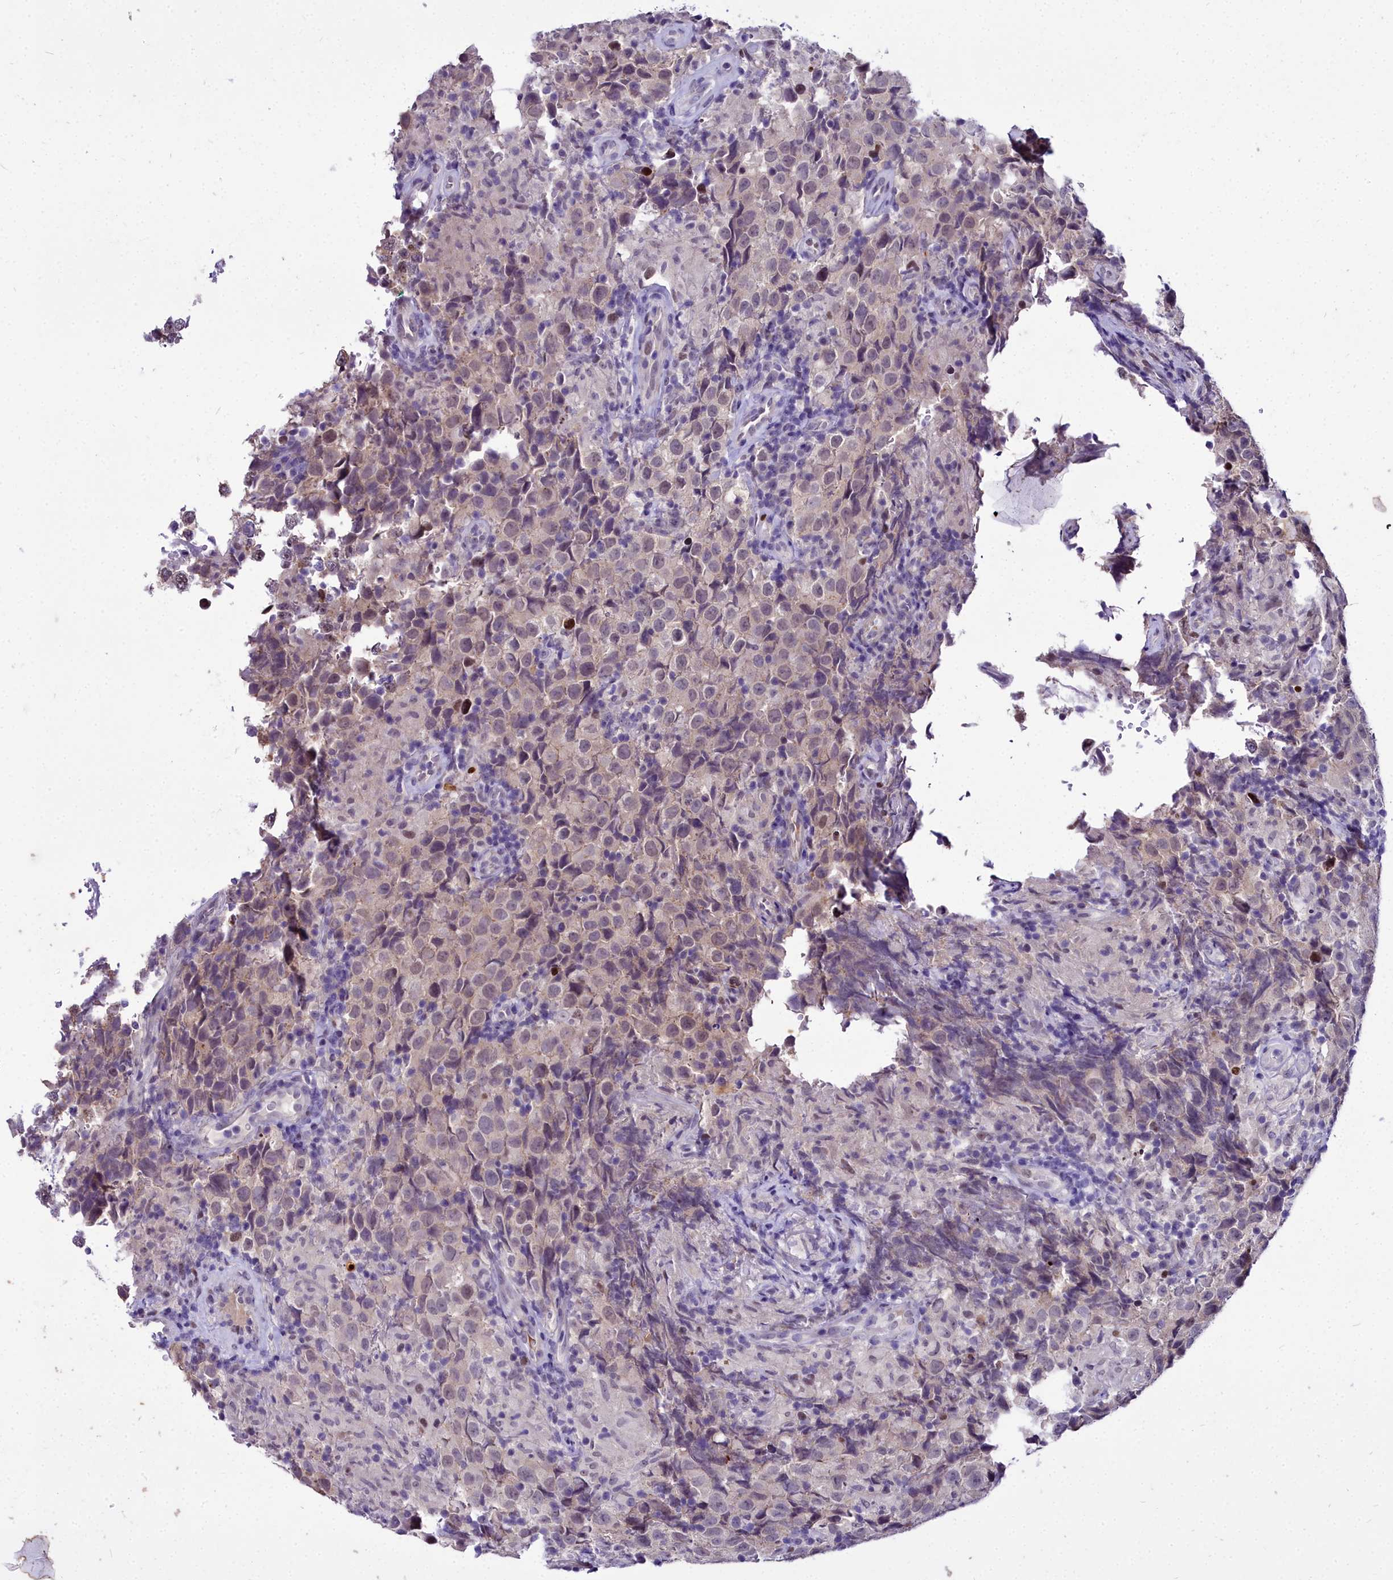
{"staining": {"intensity": "negative", "quantity": "none", "location": "none"}, "tissue": "testis cancer", "cell_type": "Tumor cells", "image_type": "cancer", "snomed": [{"axis": "morphology", "description": "Seminoma, NOS"}, {"axis": "morphology", "description": "Carcinoma, Embryonal, NOS"}, {"axis": "topography", "description": "Testis"}], "caption": "A high-resolution photomicrograph shows immunohistochemistry staining of testis cancer (seminoma), which displays no significant positivity in tumor cells. (DAB immunohistochemistry, high magnification).", "gene": "TRIML2", "patient": {"sex": "male", "age": 41}}